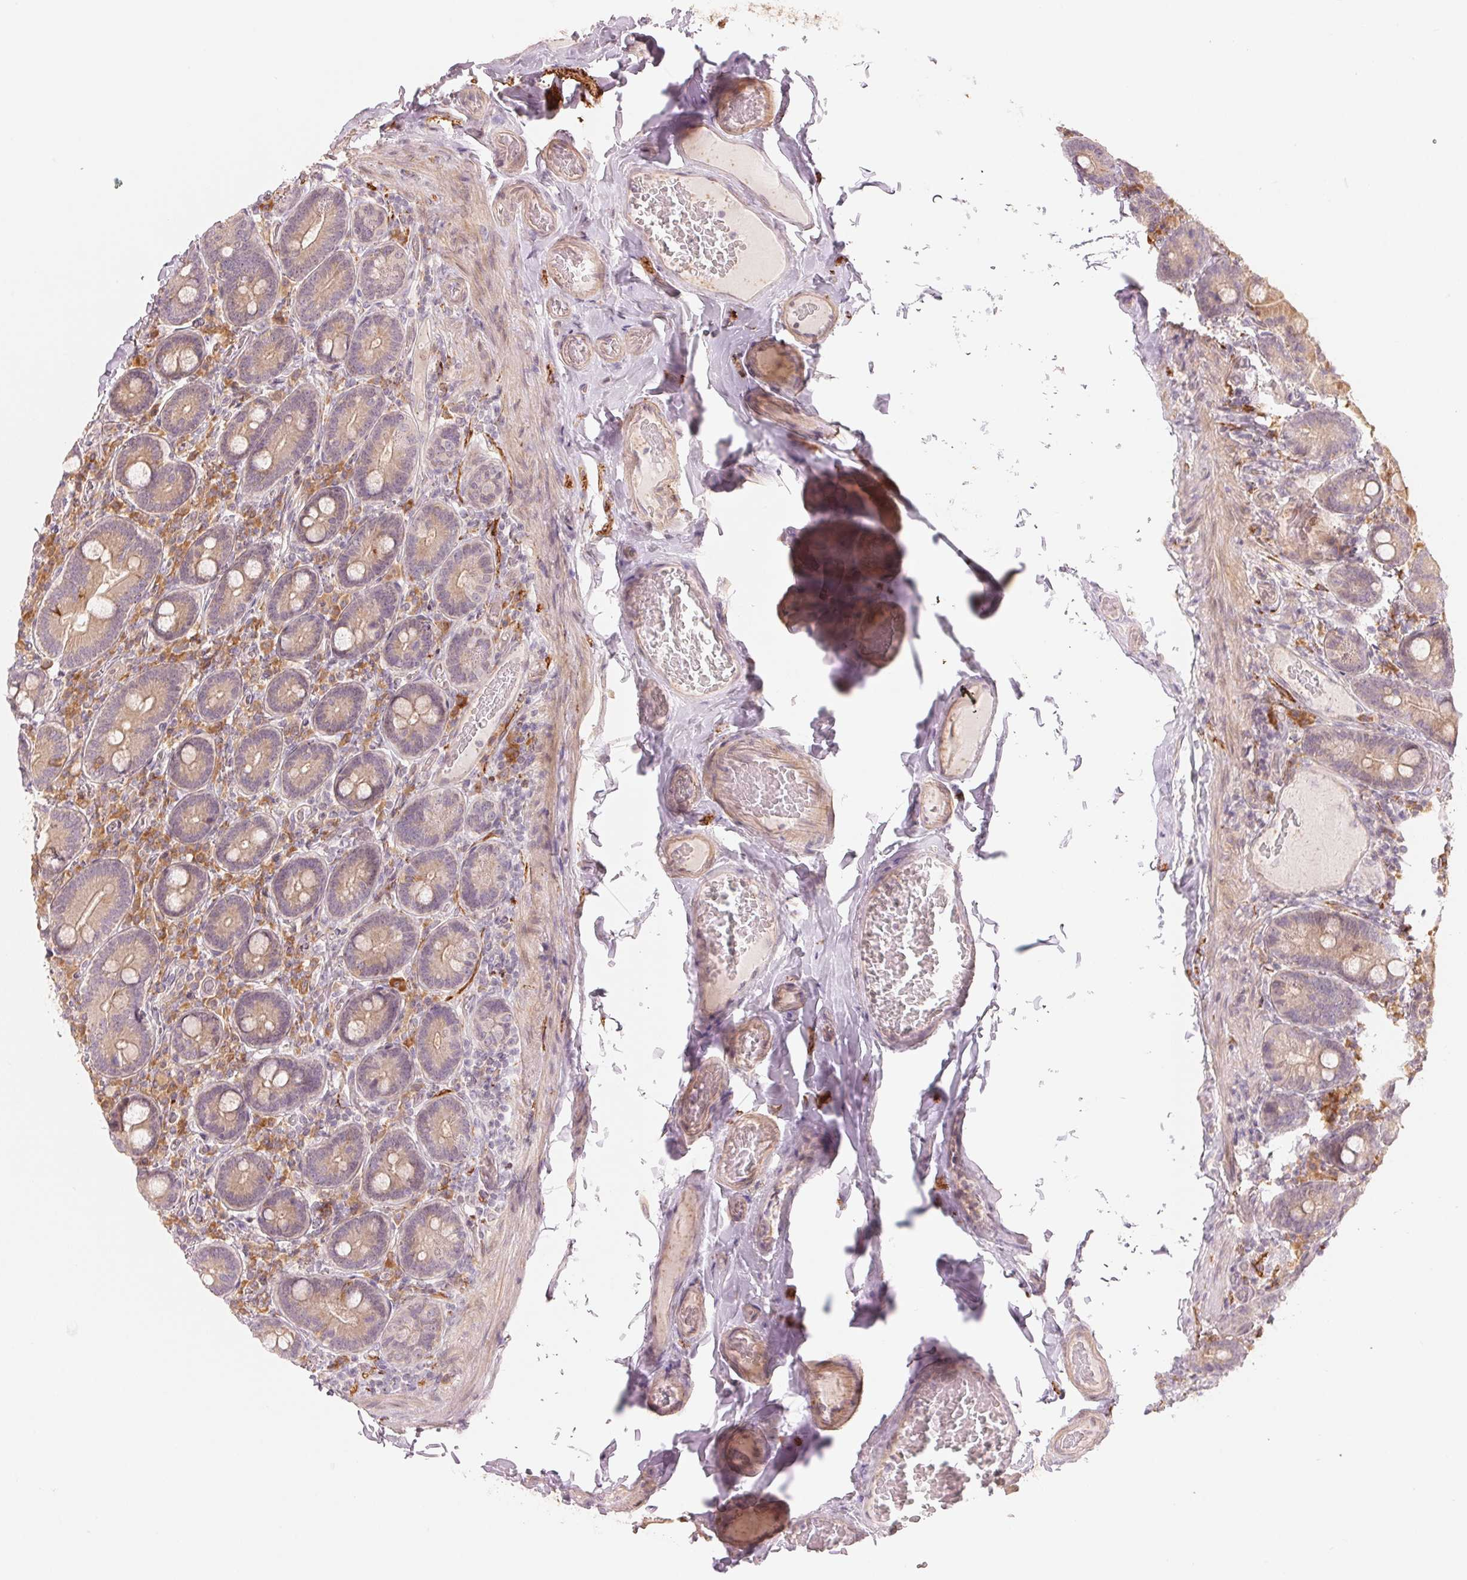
{"staining": {"intensity": "weak", "quantity": ">75%", "location": "cytoplasmic/membranous"}, "tissue": "duodenum", "cell_type": "Glandular cells", "image_type": "normal", "snomed": [{"axis": "morphology", "description": "Normal tissue, NOS"}, {"axis": "topography", "description": "Duodenum"}], "caption": "Protein staining demonstrates weak cytoplasmic/membranous positivity in about >75% of glandular cells in normal duodenum. (Brightfield microscopy of DAB IHC at high magnification).", "gene": "DENND2C", "patient": {"sex": "female", "age": 62}}